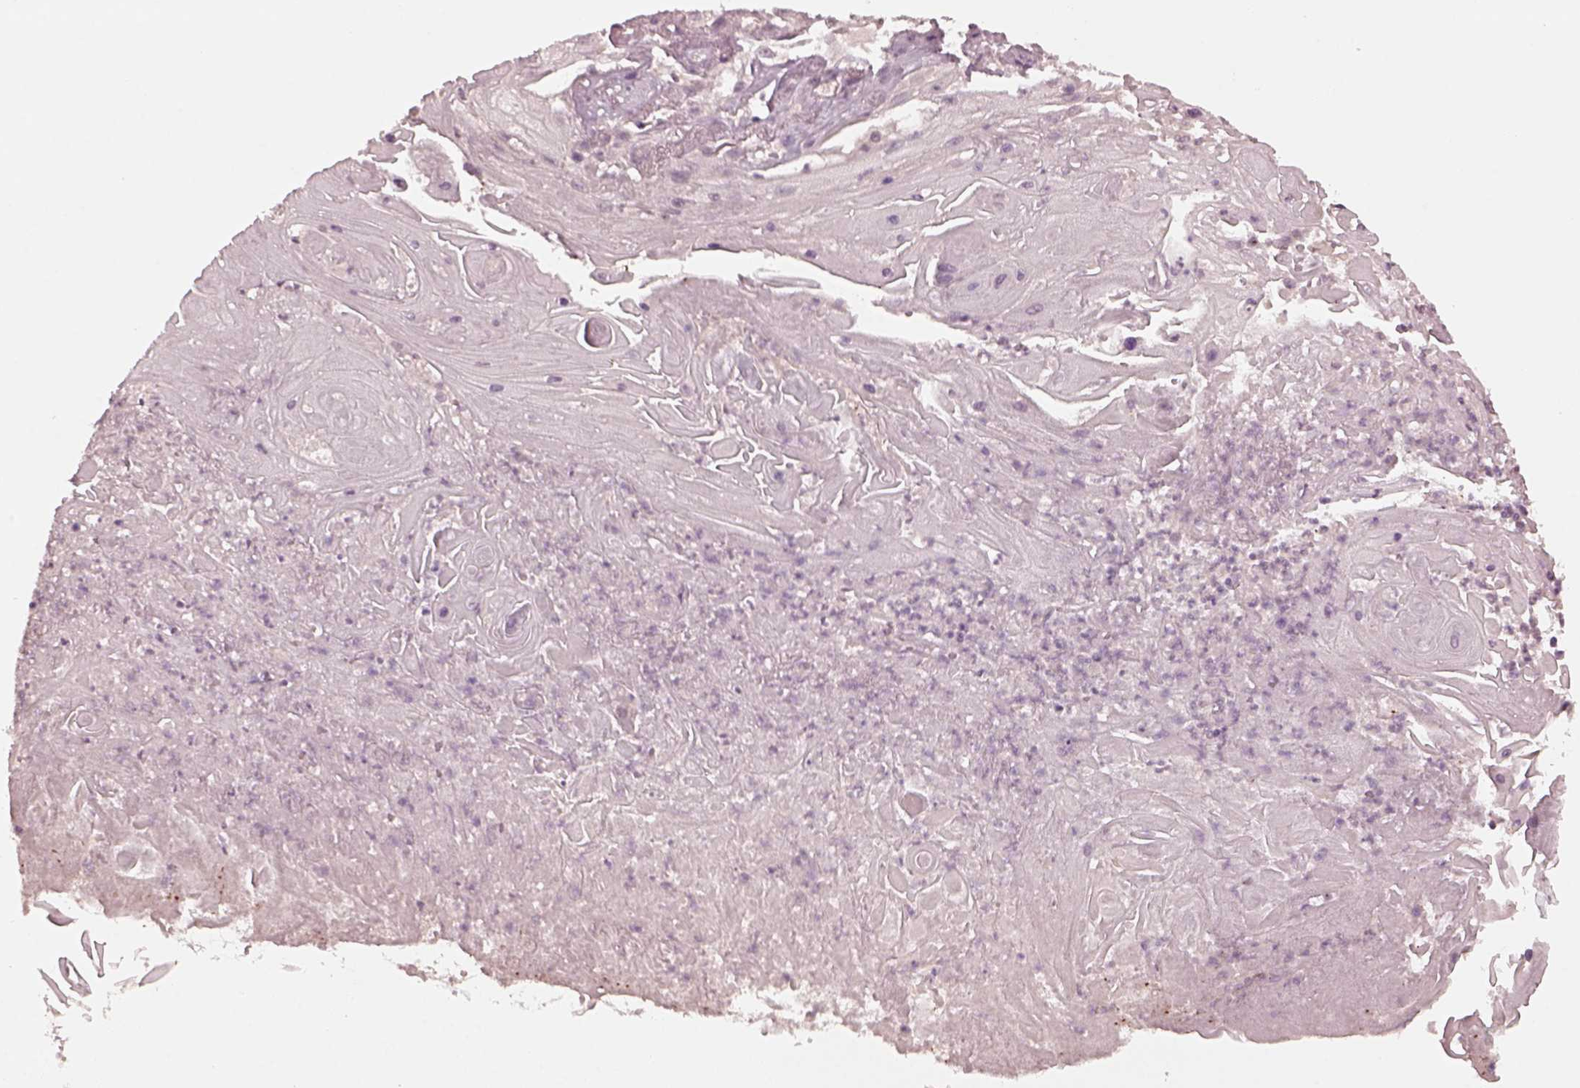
{"staining": {"intensity": "negative", "quantity": "none", "location": "none"}, "tissue": "skin cancer", "cell_type": "Tumor cells", "image_type": "cancer", "snomed": [{"axis": "morphology", "description": "Squamous cell carcinoma, NOS"}, {"axis": "topography", "description": "Skin"}], "caption": "Protein analysis of skin cancer reveals no significant positivity in tumor cells.", "gene": "RGS7", "patient": {"sex": "male", "age": 62}}